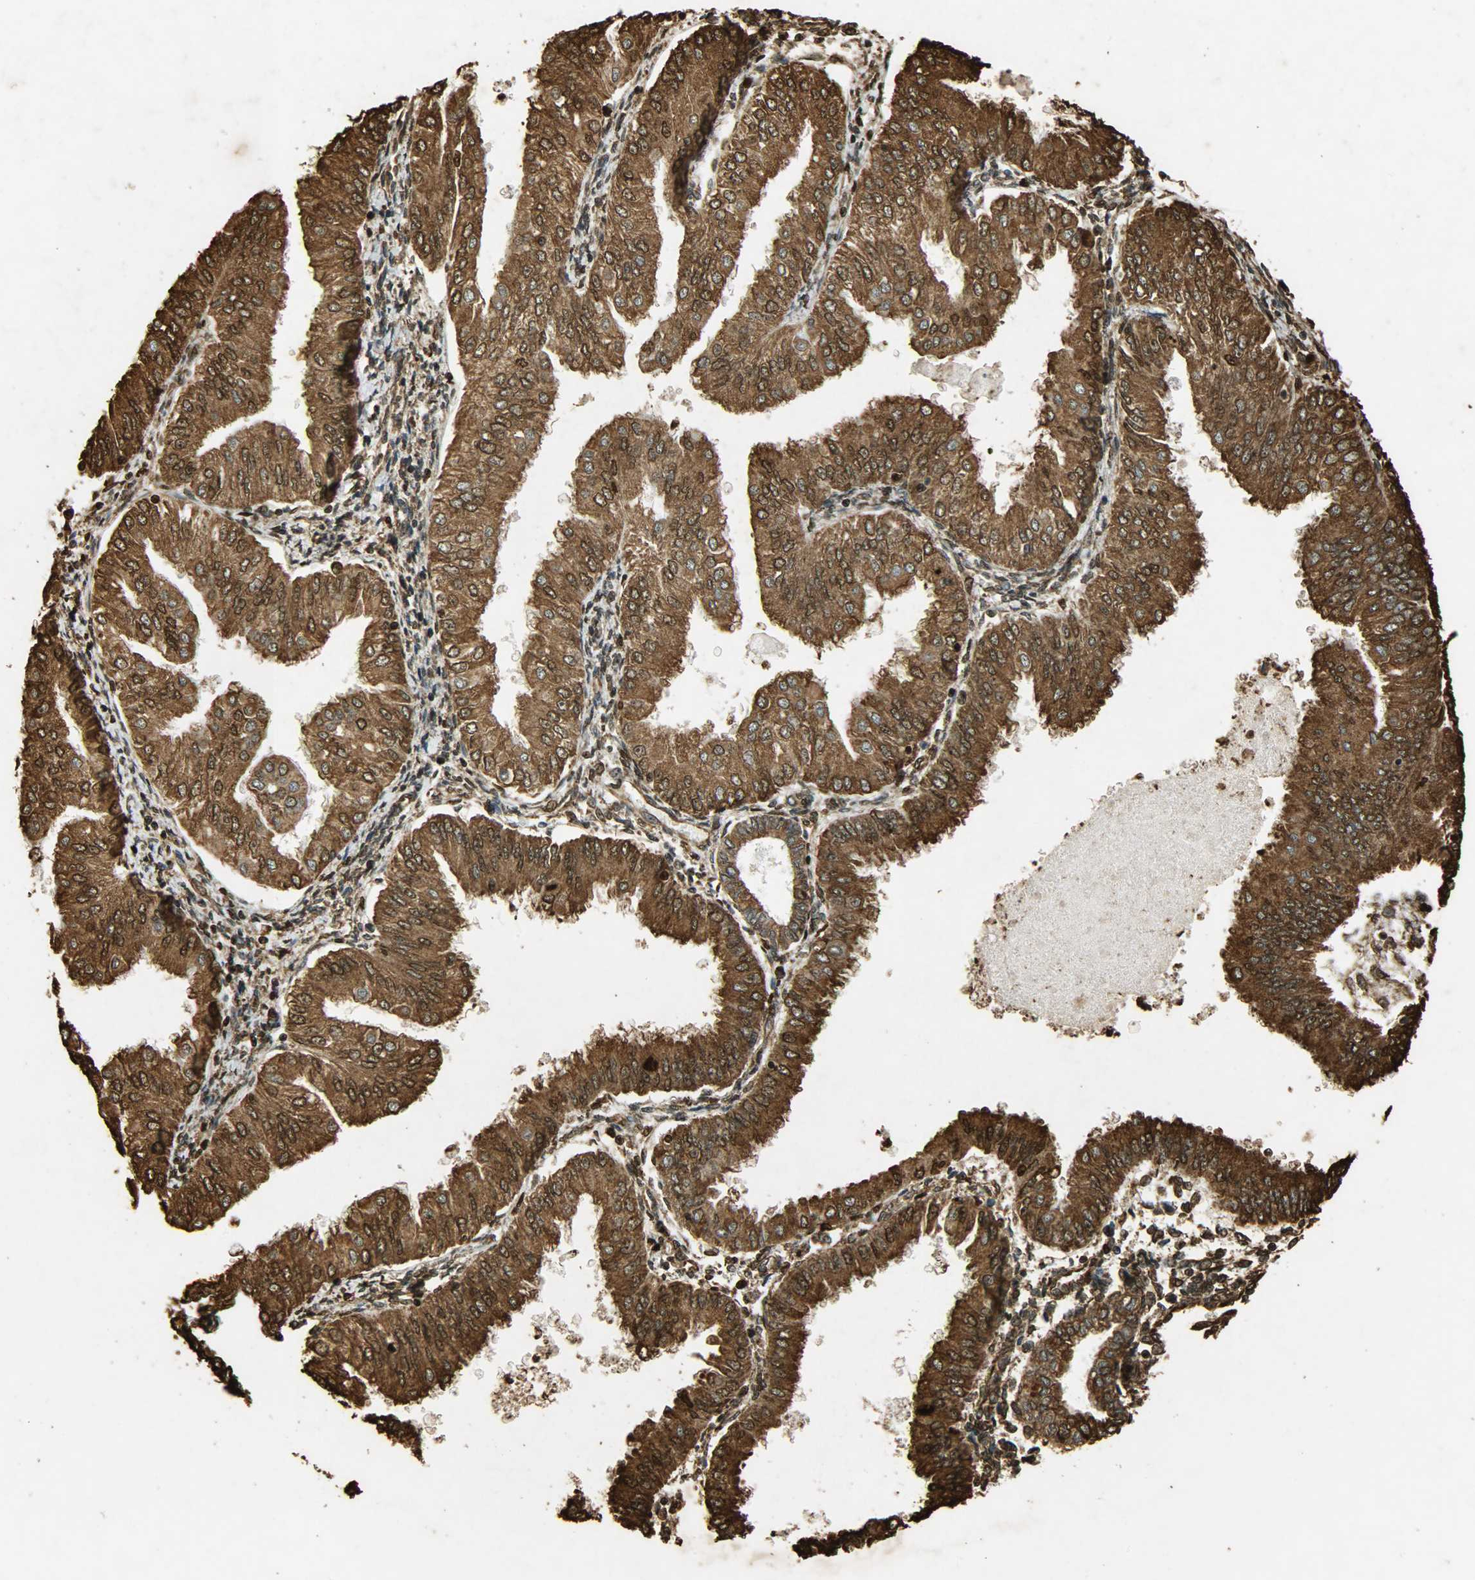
{"staining": {"intensity": "strong", "quantity": ">75%", "location": "cytoplasmic/membranous,nuclear"}, "tissue": "endometrial cancer", "cell_type": "Tumor cells", "image_type": "cancer", "snomed": [{"axis": "morphology", "description": "Adenocarcinoma, NOS"}, {"axis": "topography", "description": "Endometrium"}], "caption": "Human endometrial cancer stained with a brown dye shows strong cytoplasmic/membranous and nuclear positive expression in about >75% of tumor cells.", "gene": "HSP90B1", "patient": {"sex": "female", "age": 53}}